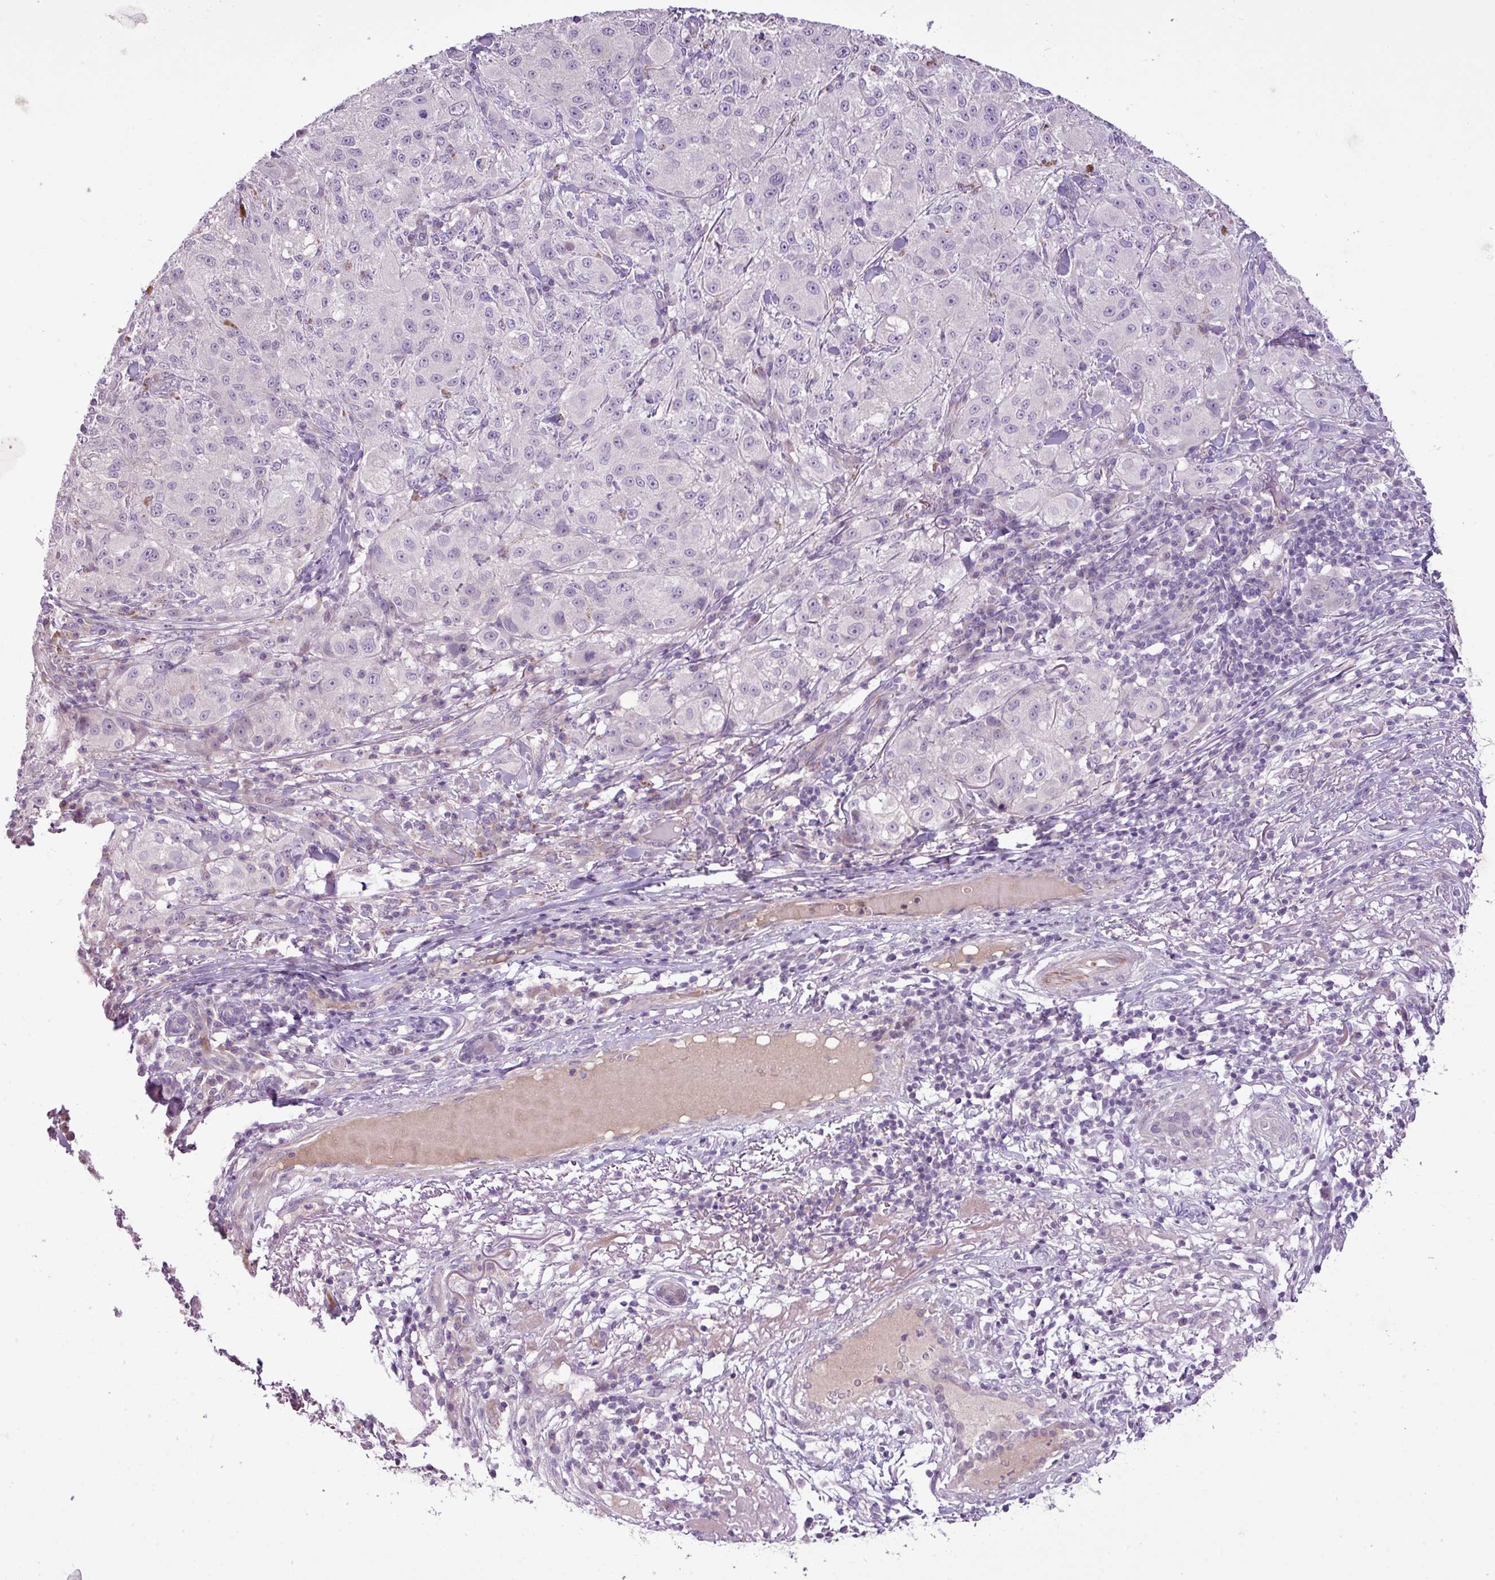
{"staining": {"intensity": "negative", "quantity": "none", "location": "none"}, "tissue": "melanoma", "cell_type": "Tumor cells", "image_type": "cancer", "snomed": [{"axis": "morphology", "description": "Necrosis, NOS"}, {"axis": "morphology", "description": "Malignant melanoma, NOS"}, {"axis": "topography", "description": "Skin"}], "caption": "Tumor cells are negative for protein expression in human melanoma.", "gene": "DNAJB13", "patient": {"sex": "female", "age": 87}}